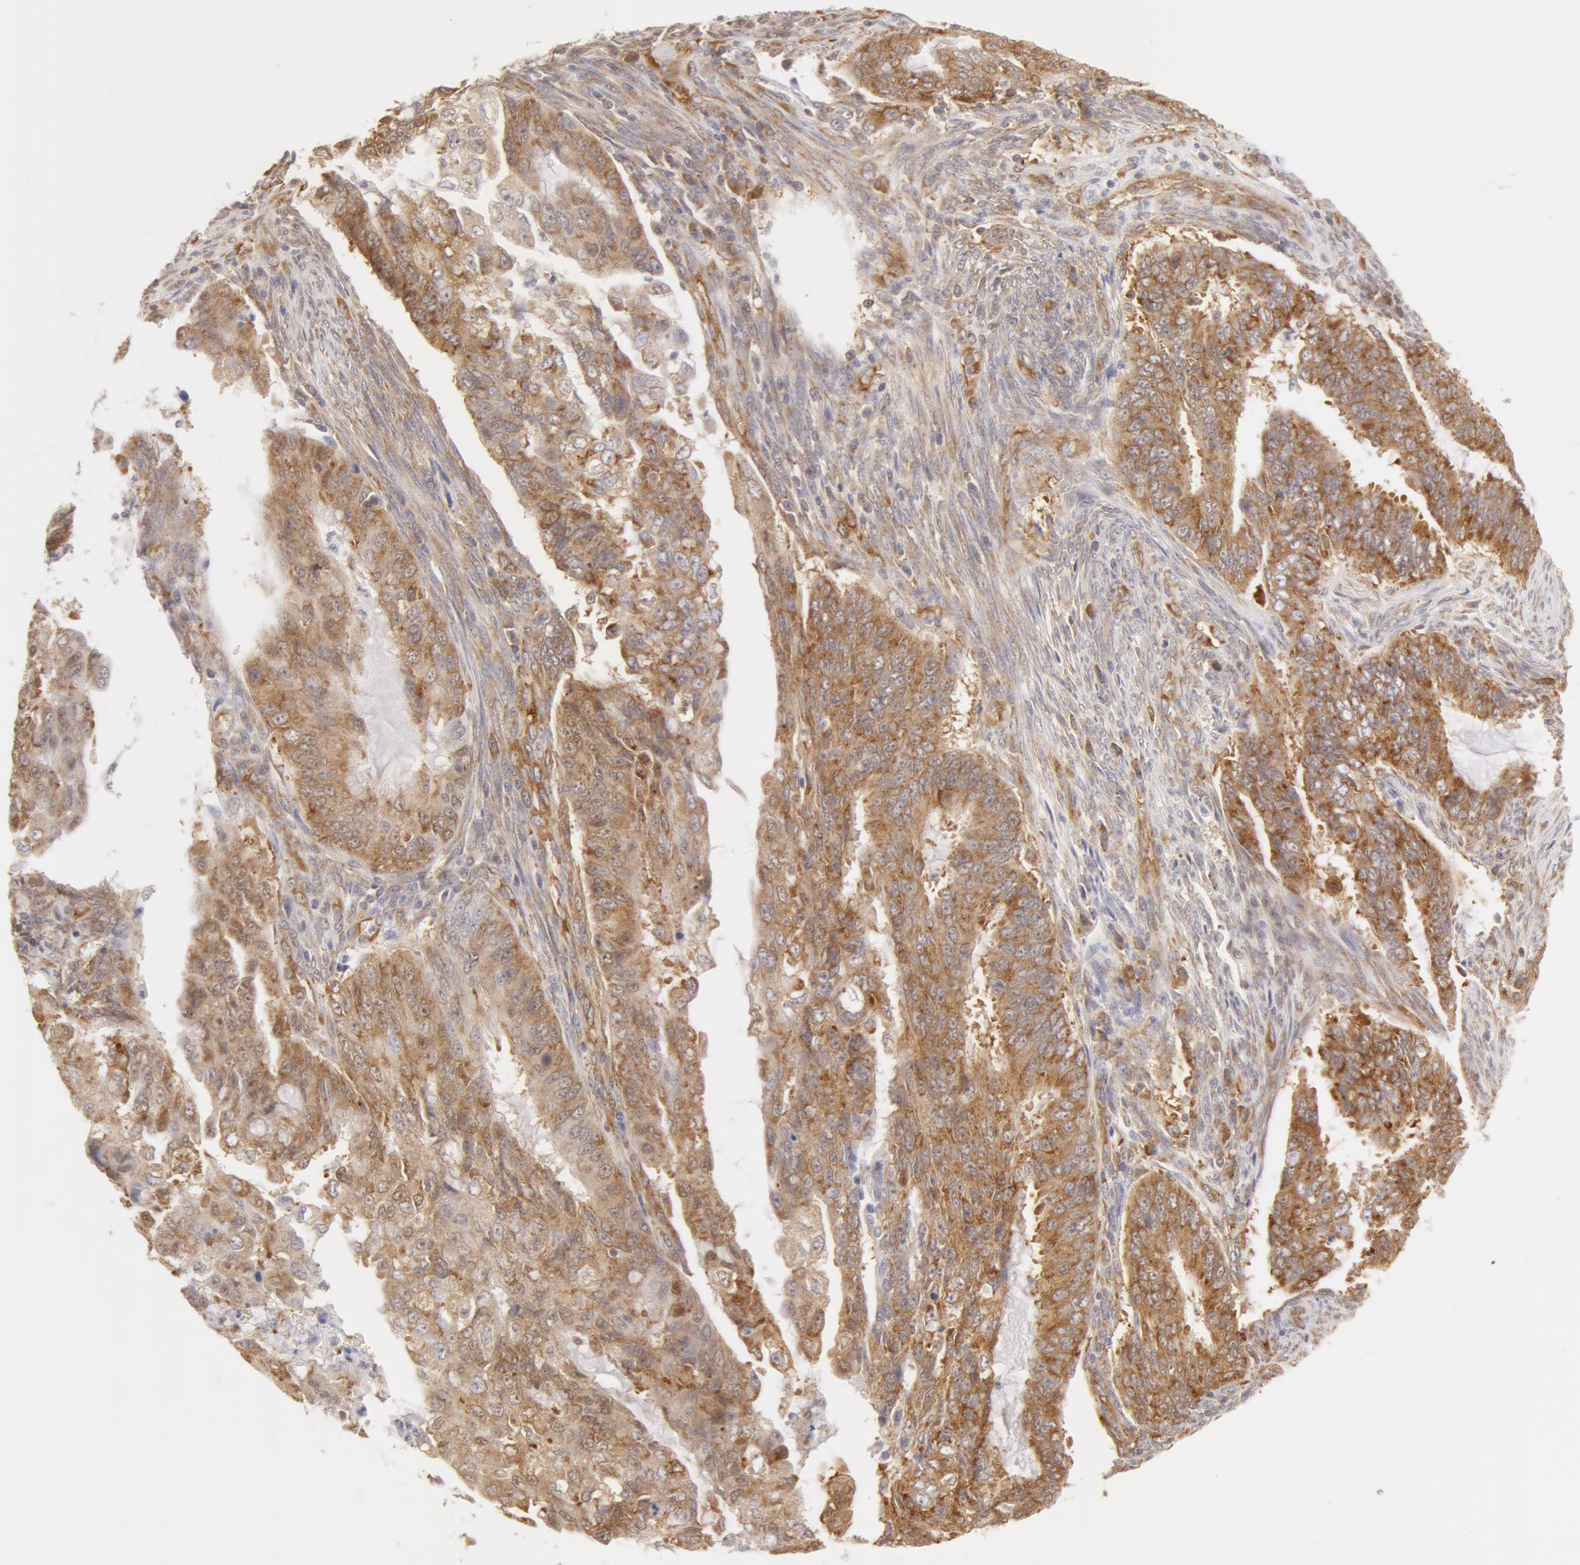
{"staining": {"intensity": "weak", "quantity": "25%-75%", "location": "cytoplasmic/membranous"}, "tissue": "endometrial cancer", "cell_type": "Tumor cells", "image_type": "cancer", "snomed": [{"axis": "morphology", "description": "Adenocarcinoma, NOS"}, {"axis": "topography", "description": "Endometrium"}], "caption": "Adenocarcinoma (endometrial) tissue shows weak cytoplasmic/membranous staining in about 25%-75% of tumor cells The protein is stained brown, and the nuclei are stained in blue (DAB (3,3'-diaminobenzidine) IHC with brightfield microscopy, high magnification).", "gene": "DDX3Y", "patient": {"sex": "female", "age": 75}}